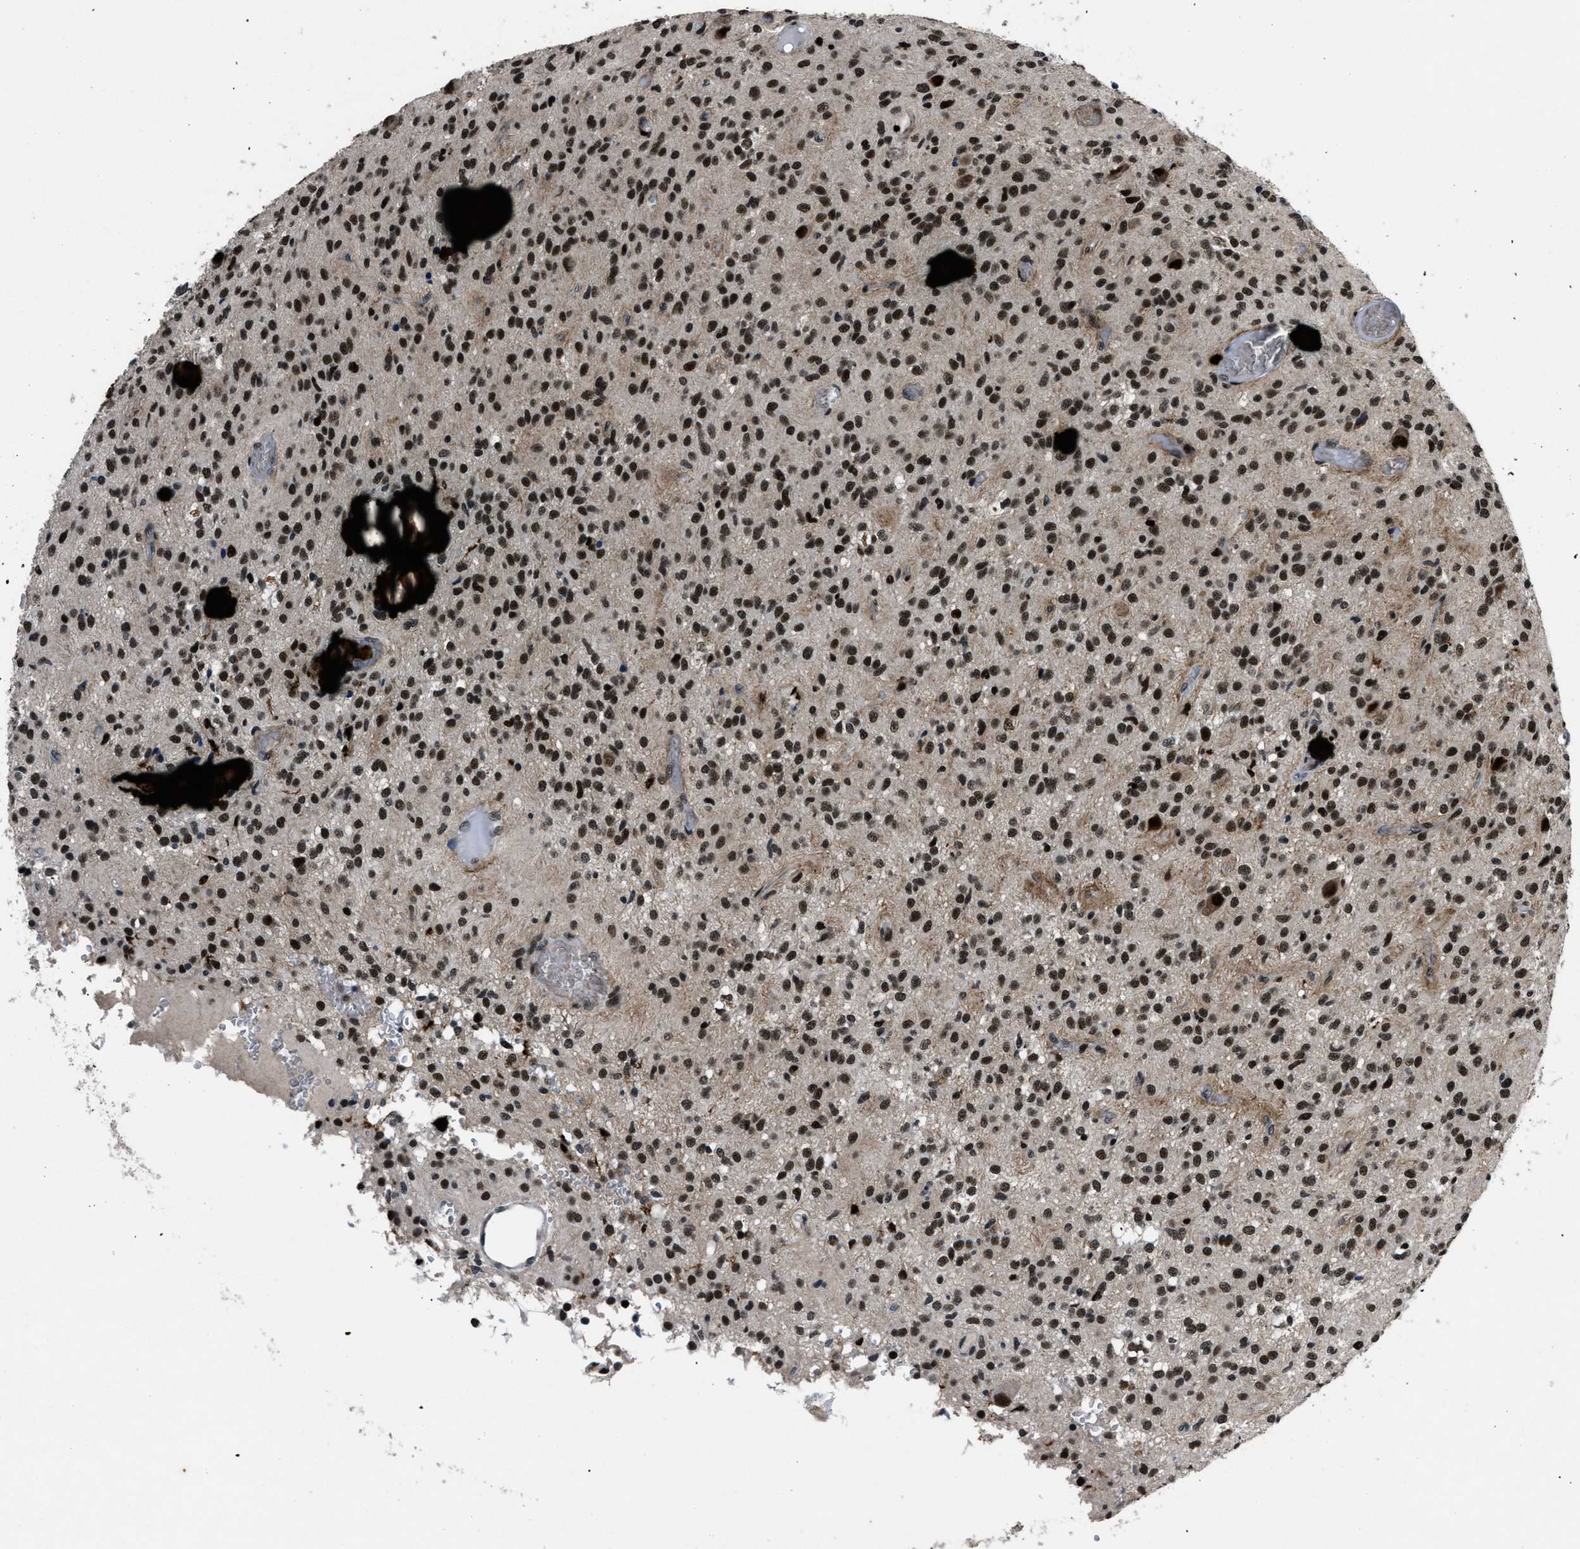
{"staining": {"intensity": "strong", "quantity": ">75%", "location": "nuclear"}, "tissue": "glioma", "cell_type": "Tumor cells", "image_type": "cancer", "snomed": [{"axis": "morphology", "description": "Glioma, malignant, High grade"}, {"axis": "topography", "description": "Brain"}], "caption": "Immunohistochemical staining of human glioma demonstrates high levels of strong nuclear expression in approximately >75% of tumor cells.", "gene": "SMARCB1", "patient": {"sex": "female", "age": 59}}